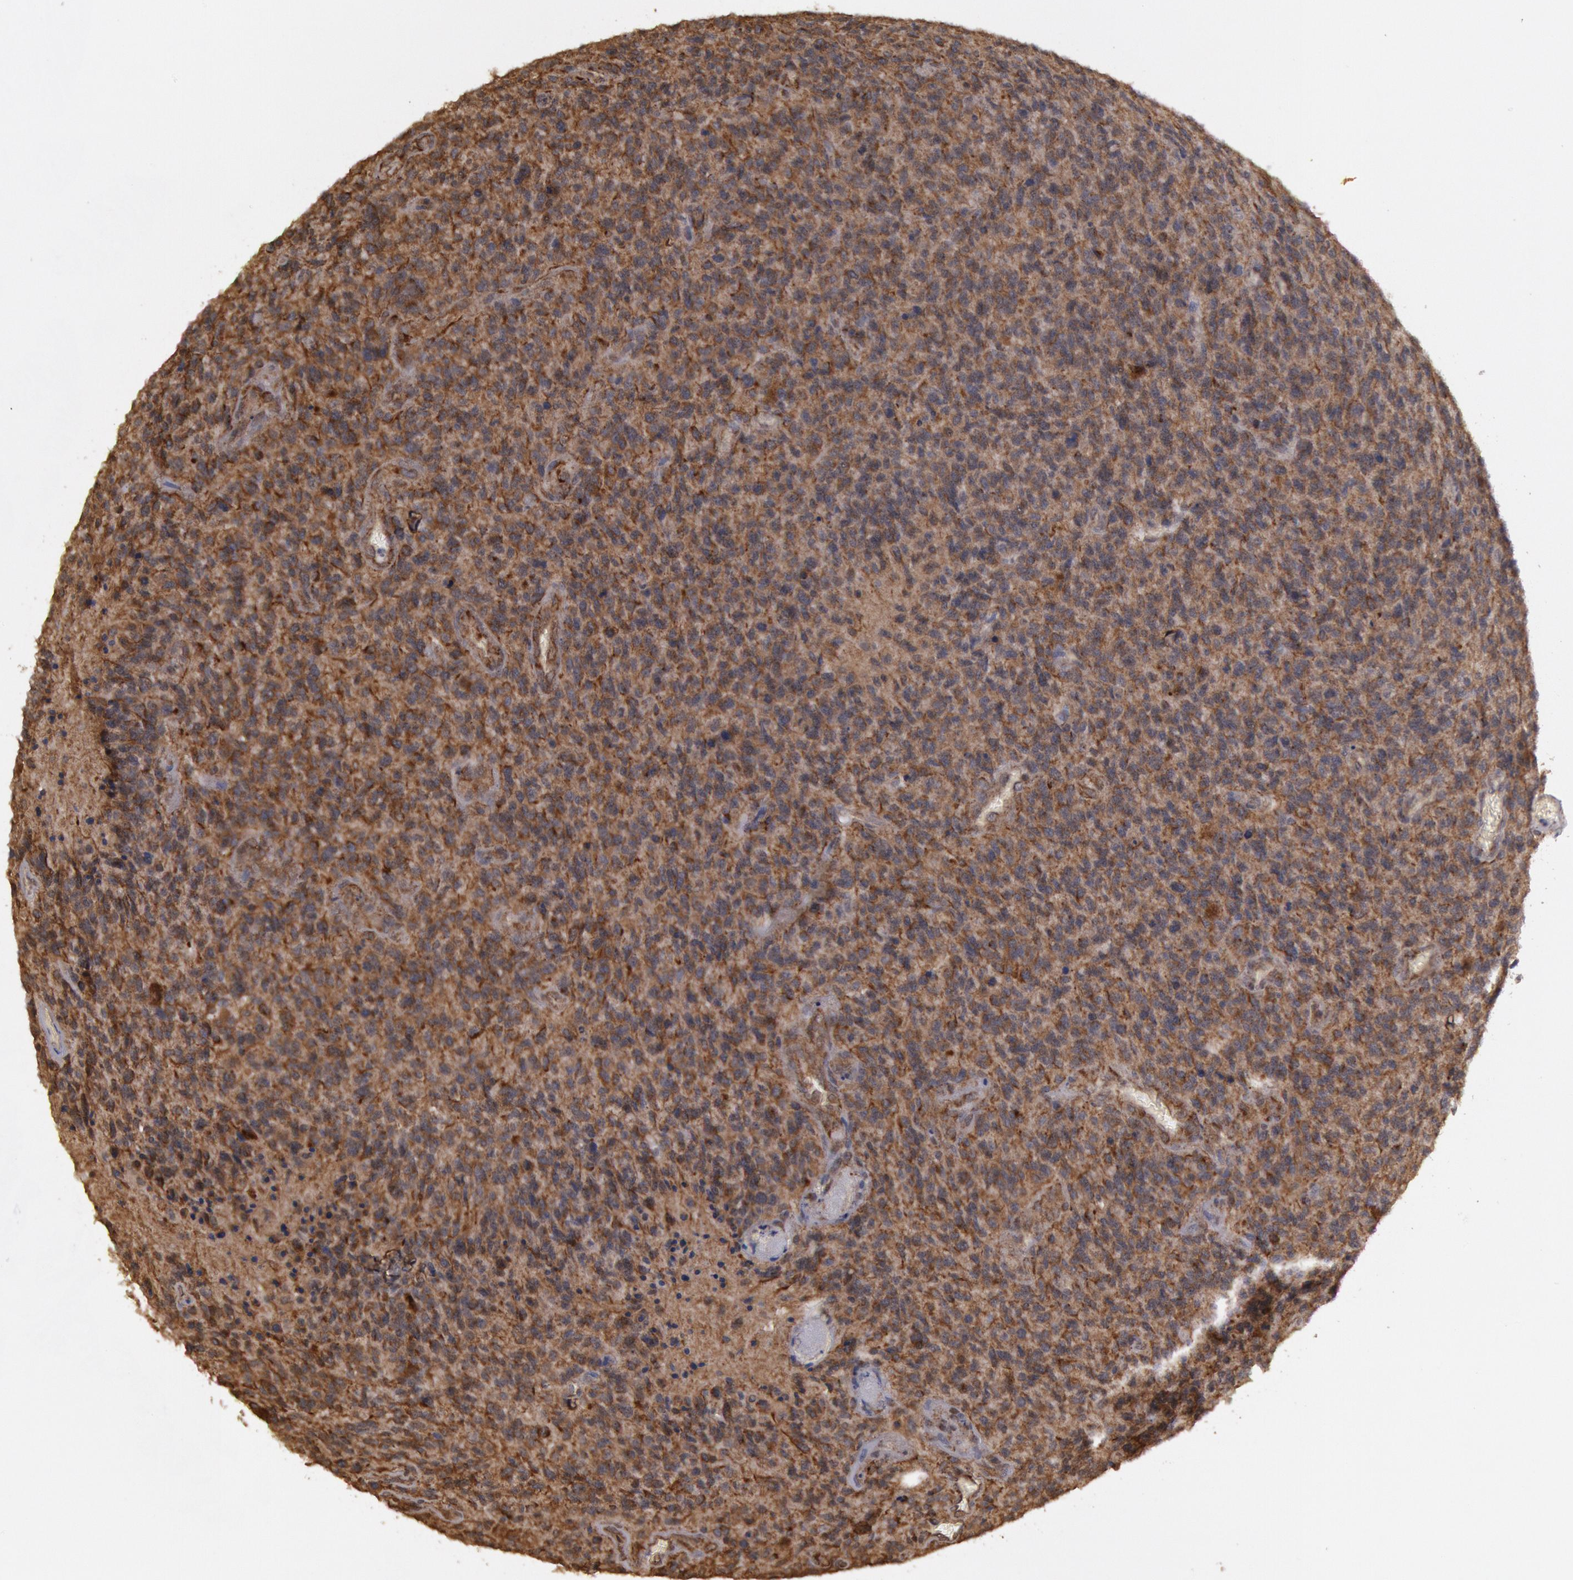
{"staining": {"intensity": "strong", "quantity": ">75%", "location": "cytoplasmic/membranous"}, "tissue": "glioma", "cell_type": "Tumor cells", "image_type": "cancer", "snomed": [{"axis": "morphology", "description": "Glioma, malignant, High grade"}, {"axis": "topography", "description": "Brain"}], "caption": "IHC photomicrograph of human malignant high-grade glioma stained for a protein (brown), which reveals high levels of strong cytoplasmic/membranous expression in approximately >75% of tumor cells.", "gene": "USP14", "patient": {"sex": "male", "age": 36}}